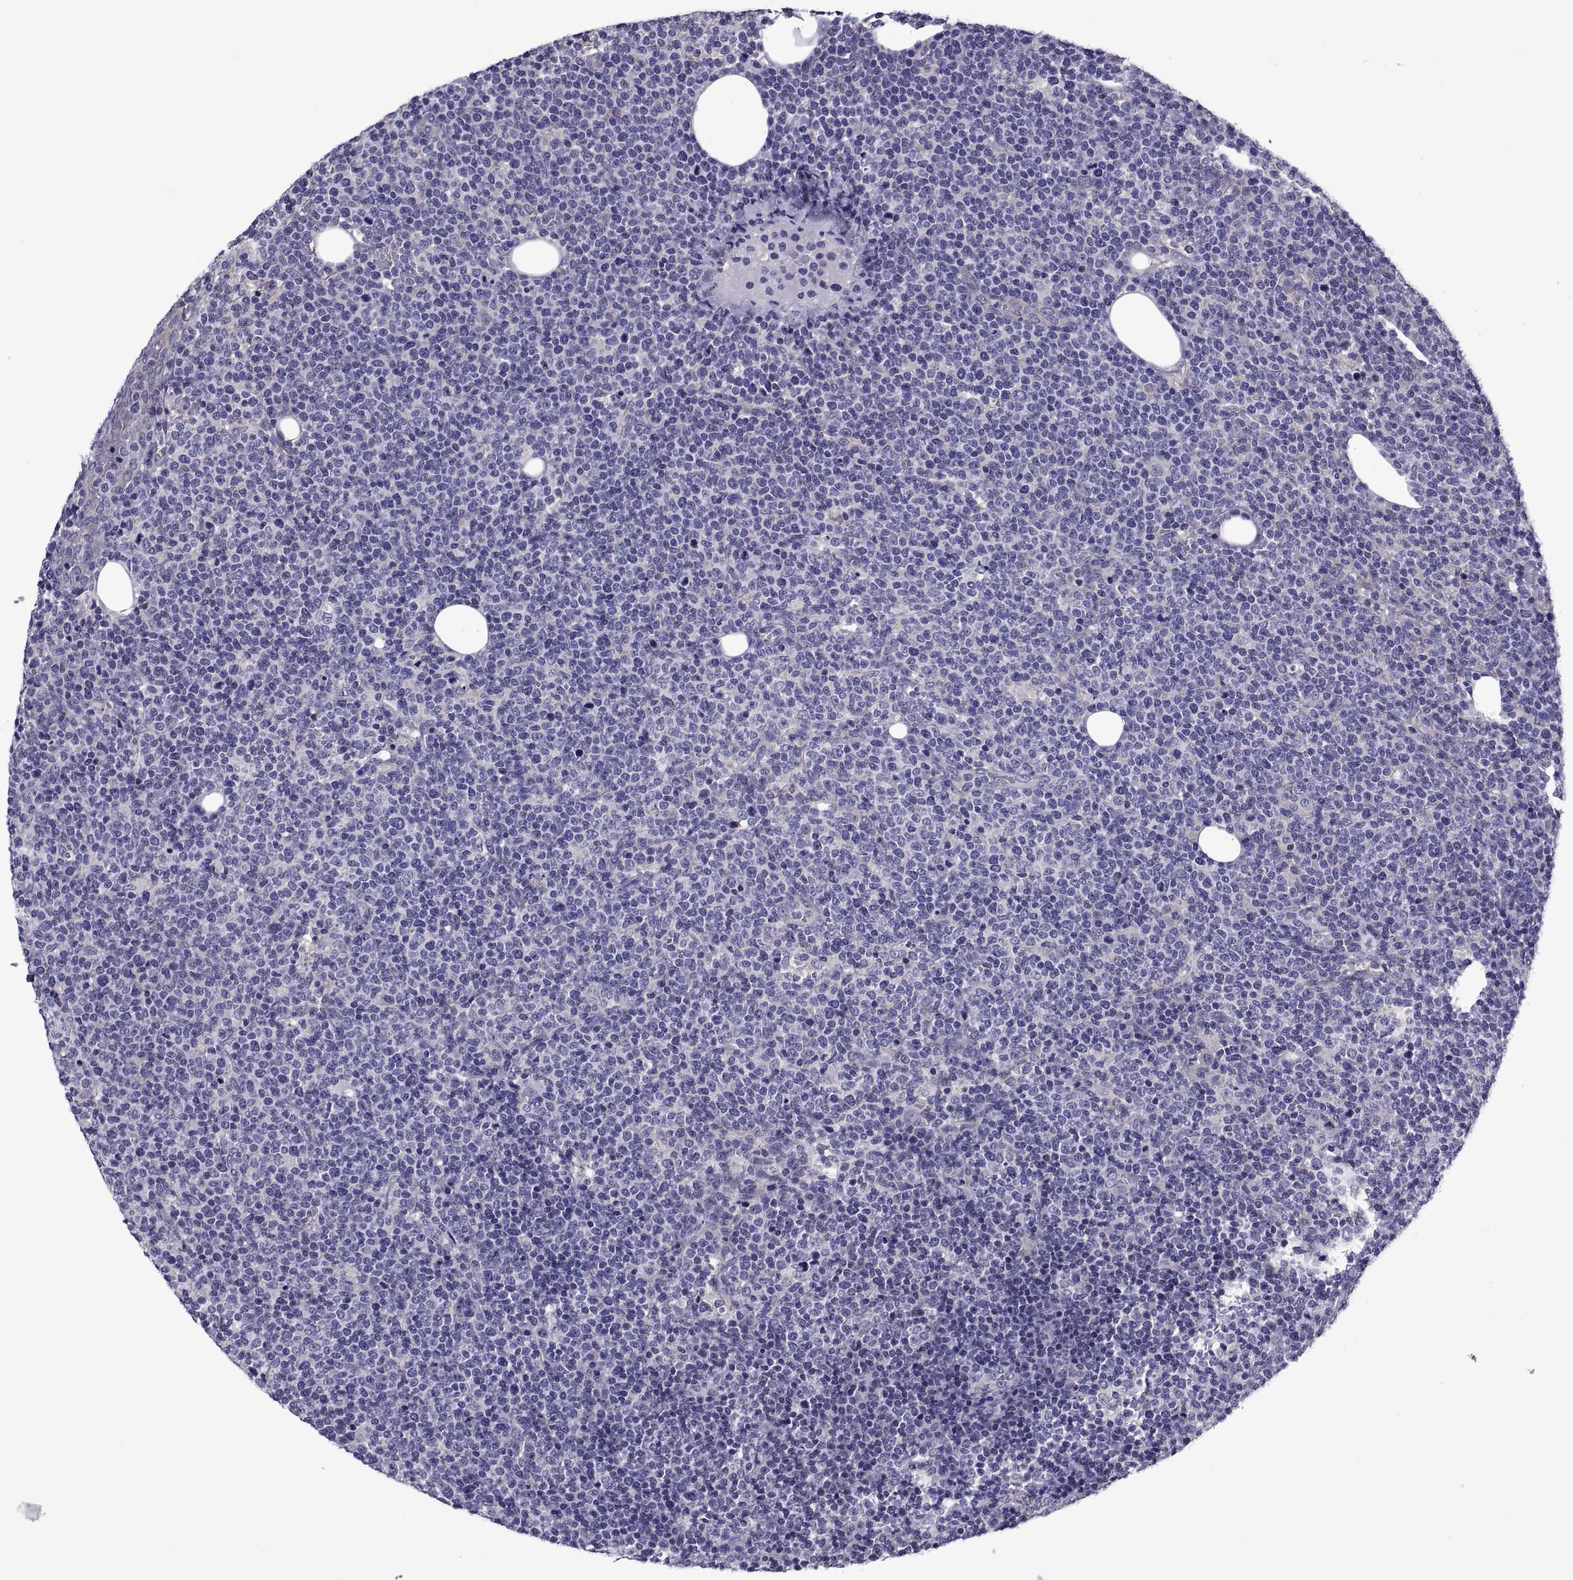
{"staining": {"intensity": "negative", "quantity": "none", "location": "none"}, "tissue": "lymphoma", "cell_type": "Tumor cells", "image_type": "cancer", "snomed": [{"axis": "morphology", "description": "Malignant lymphoma, non-Hodgkin's type, High grade"}, {"axis": "topography", "description": "Lymph node"}], "caption": "IHC histopathology image of neoplastic tissue: human lymphoma stained with DAB (3,3'-diaminobenzidine) shows no significant protein positivity in tumor cells.", "gene": "TMC3", "patient": {"sex": "male", "age": 61}}